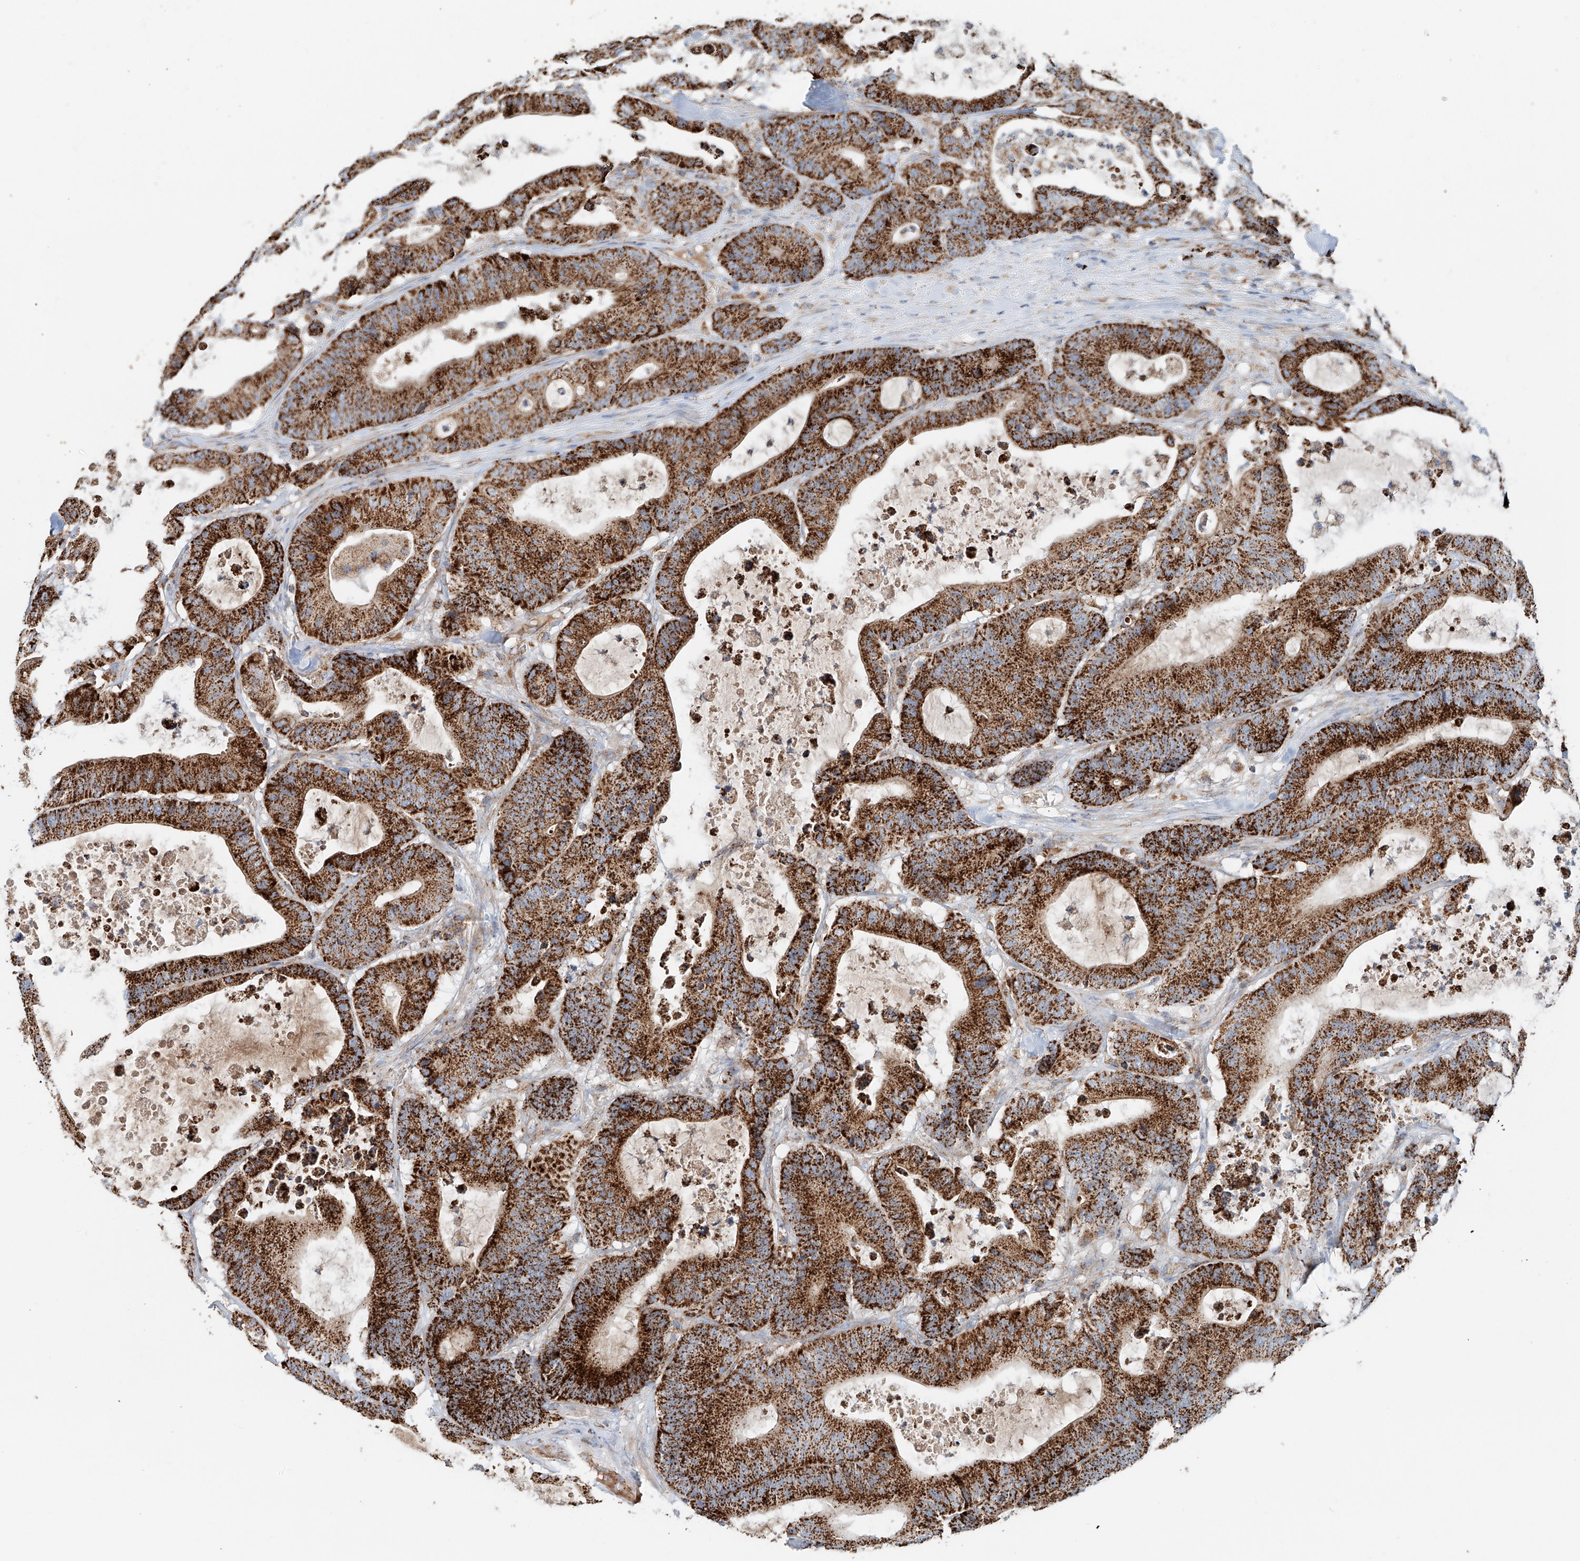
{"staining": {"intensity": "strong", "quantity": ">75%", "location": "cytoplasmic/membranous"}, "tissue": "colorectal cancer", "cell_type": "Tumor cells", "image_type": "cancer", "snomed": [{"axis": "morphology", "description": "Adenocarcinoma, NOS"}, {"axis": "topography", "description": "Colon"}], "caption": "Colorectal cancer tissue shows strong cytoplasmic/membranous expression in approximately >75% of tumor cells, visualized by immunohistochemistry.", "gene": "CARD10", "patient": {"sex": "female", "age": 84}}